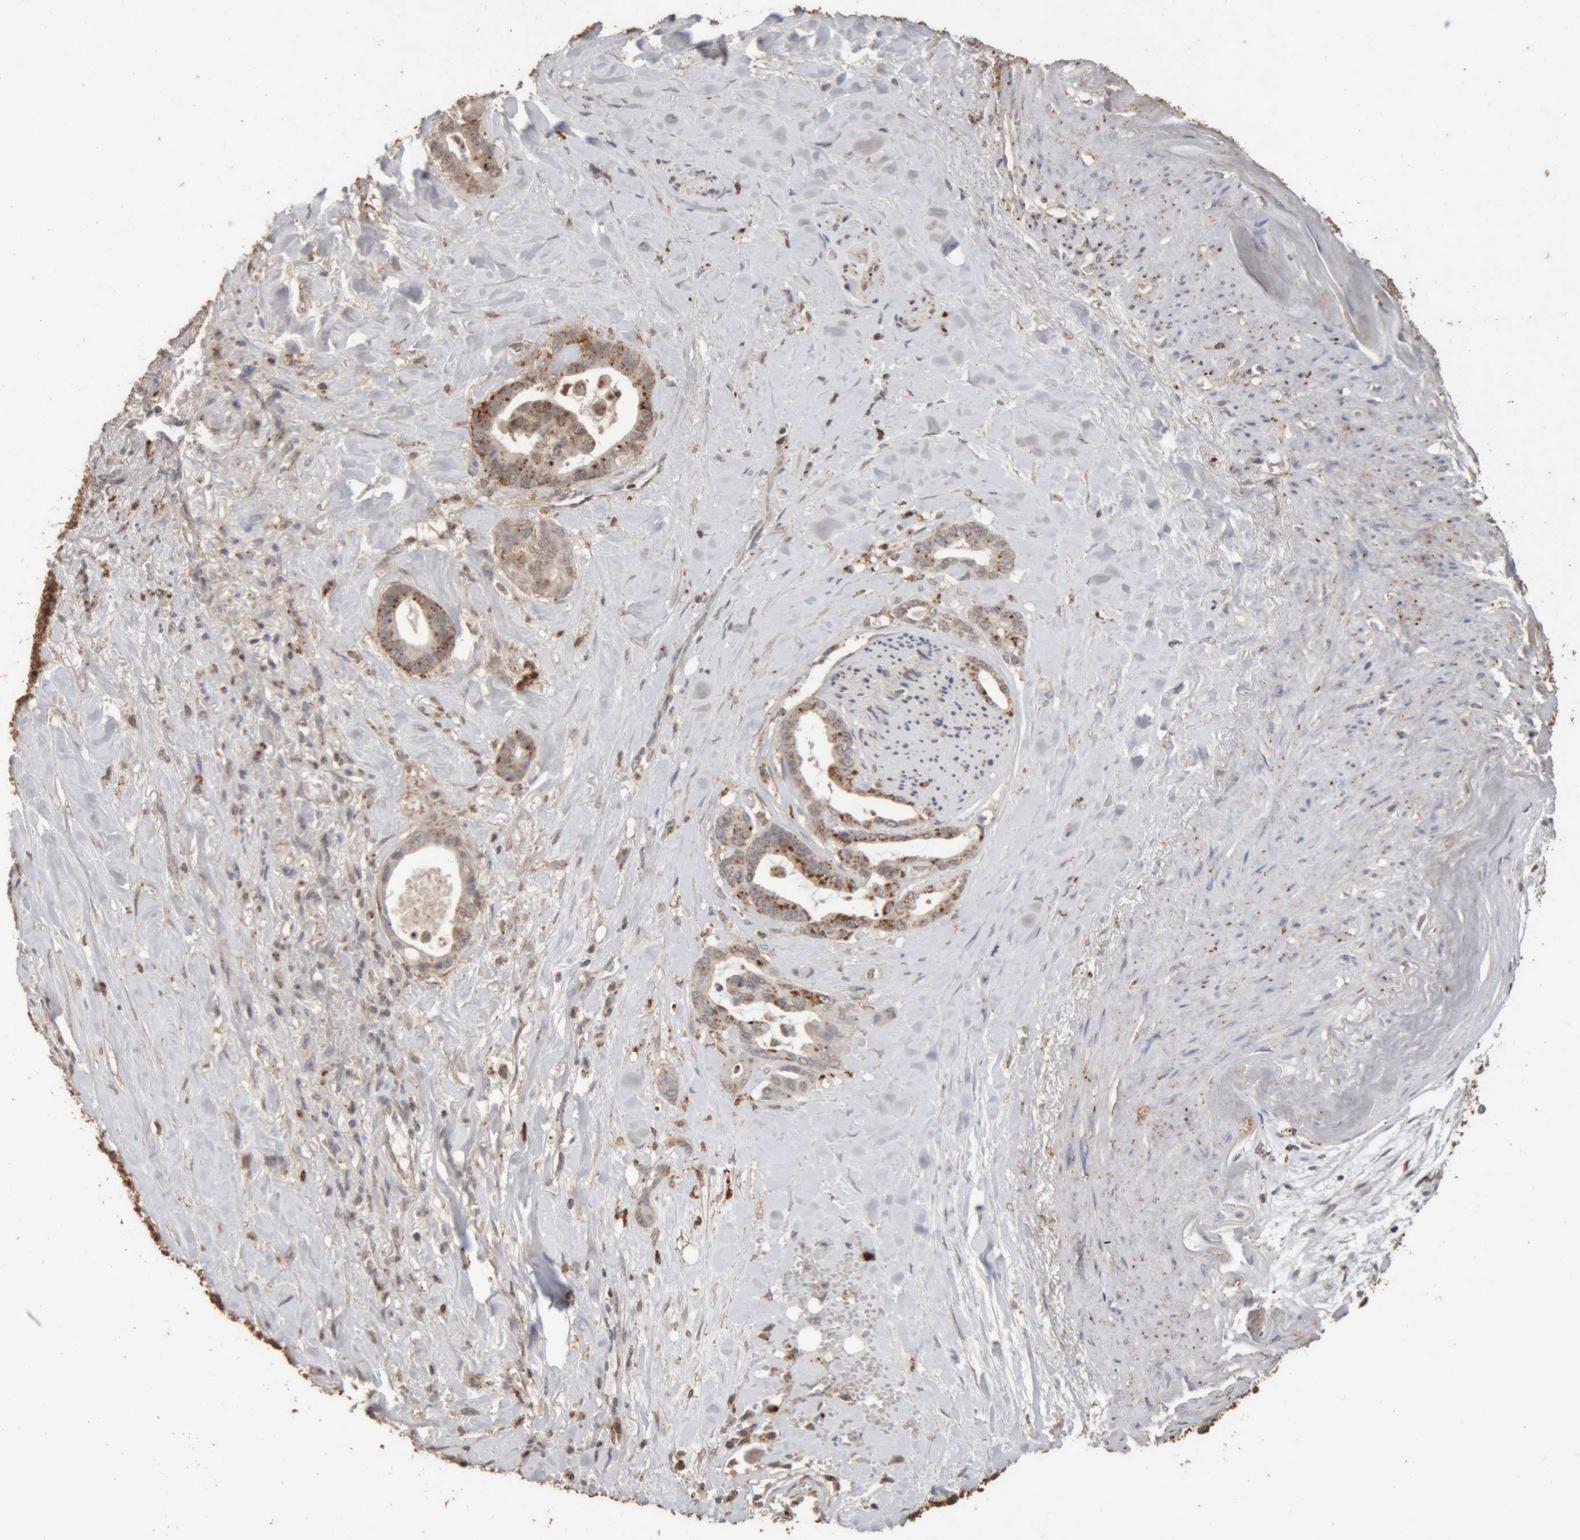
{"staining": {"intensity": "moderate", "quantity": ">75%", "location": "cytoplasmic/membranous"}, "tissue": "pancreatic cancer", "cell_type": "Tumor cells", "image_type": "cancer", "snomed": [{"axis": "morphology", "description": "Adenocarcinoma, NOS"}, {"axis": "topography", "description": "Pancreas"}], "caption": "Protein expression analysis of human pancreatic adenocarcinoma reveals moderate cytoplasmic/membranous staining in about >75% of tumor cells.", "gene": "ARSA", "patient": {"sex": "male", "age": 70}}